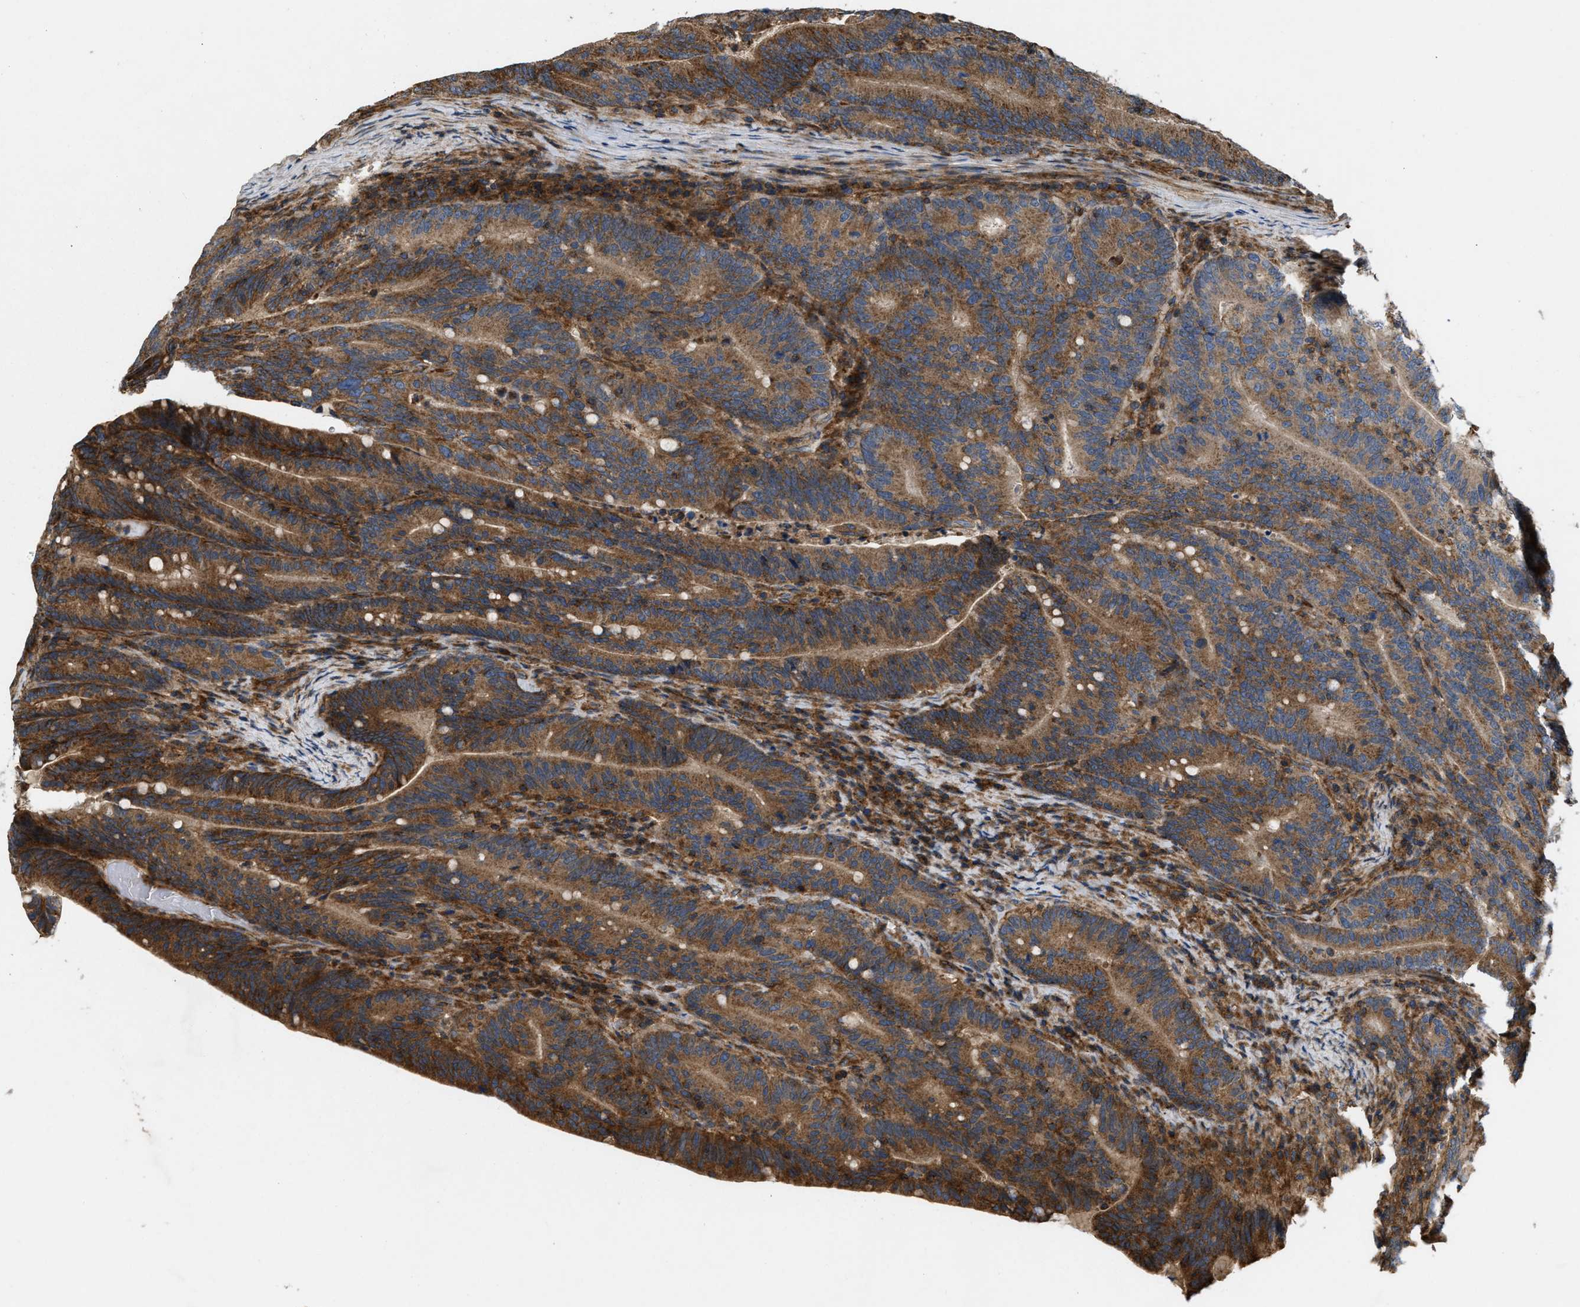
{"staining": {"intensity": "strong", "quantity": ">75%", "location": "cytoplasmic/membranous"}, "tissue": "colorectal cancer", "cell_type": "Tumor cells", "image_type": "cancer", "snomed": [{"axis": "morphology", "description": "Adenocarcinoma, NOS"}, {"axis": "topography", "description": "Colon"}], "caption": "Adenocarcinoma (colorectal) stained with immunohistochemistry (IHC) exhibits strong cytoplasmic/membranous staining in approximately >75% of tumor cells.", "gene": "GNB4", "patient": {"sex": "female", "age": 66}}